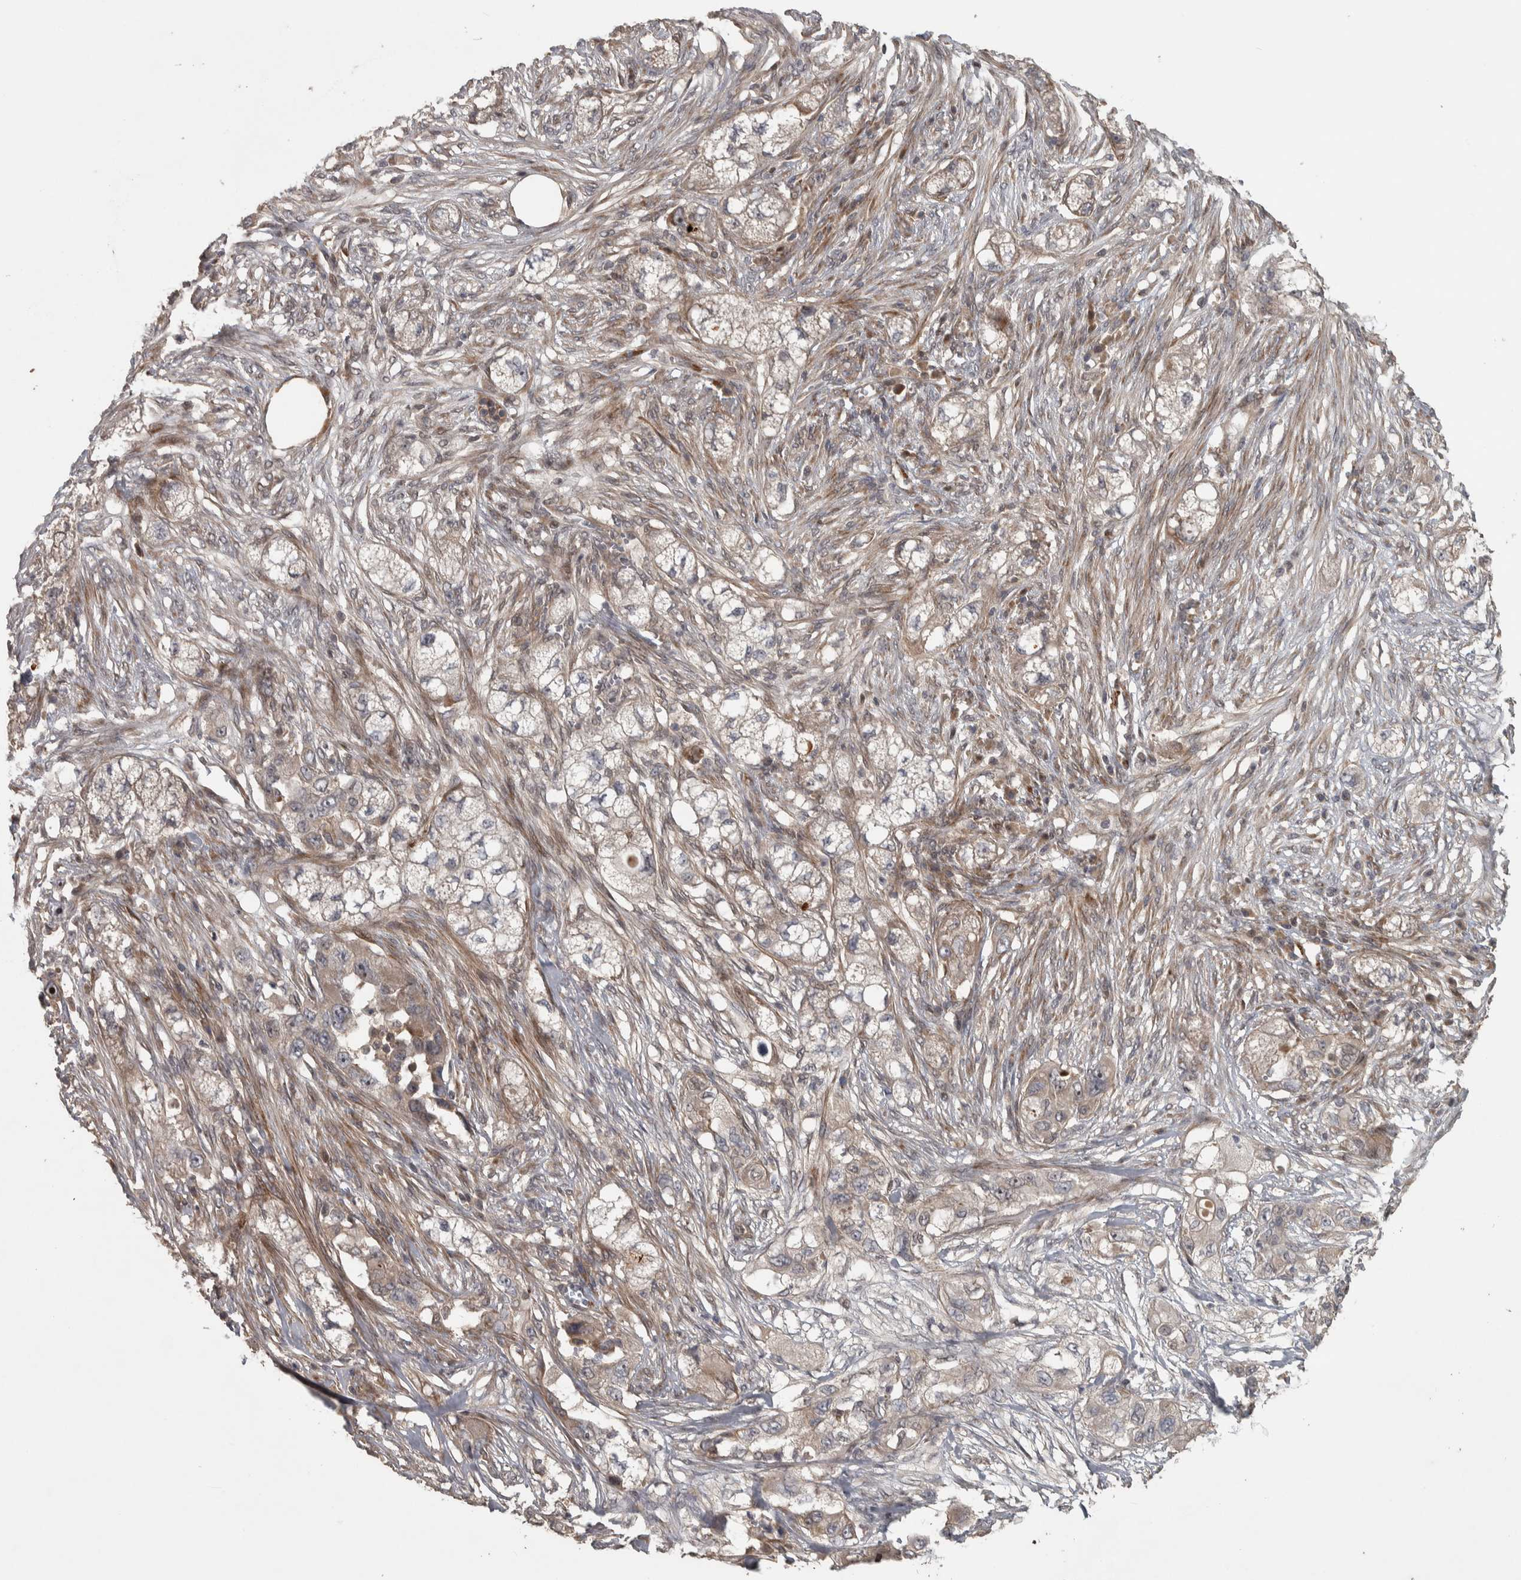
{"staining": {"intensity": "weak", "quantity": ">75%", "location": "cytoplasmic/membranous"}, "tissue": "pancreatic cancer", "cell_type": "Tumor cells", "image_type": "cancer", "snomed": [{"axis": "morphology", "description": "Adenocarcinoma, NOS"}, {"axis": "topography", "description": "Pancreas"}], "caption": "Approximately >75% of tumor cells in human pancreatic adenocarcinoma display weak cytoplasmic/membranous protein expression as visualized by brown immunohistochemical staining.", "gene": "ERAL1", "patient": {"sex": "female", "age": 78}}